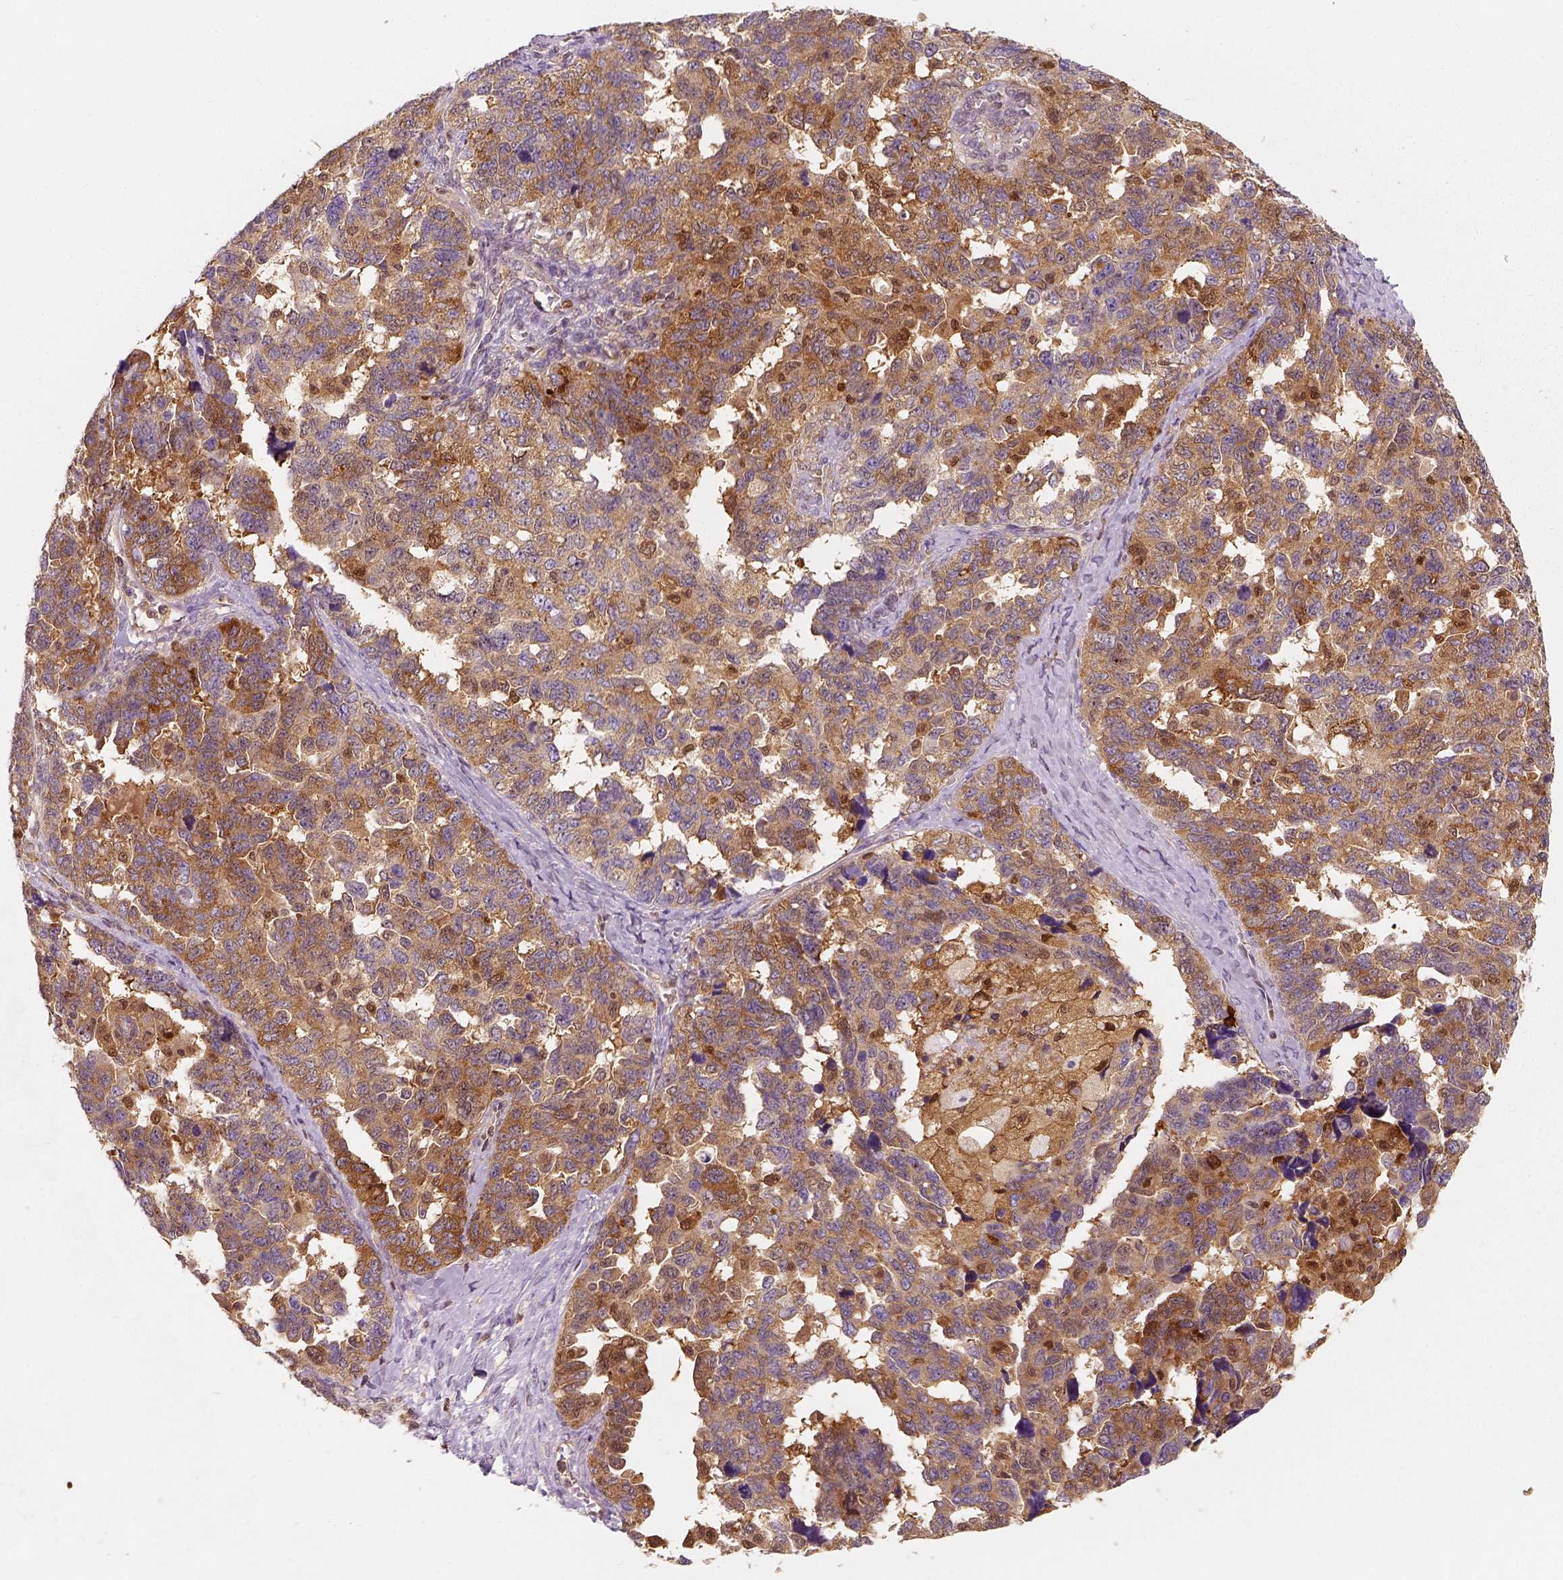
{"staining": {"intensity": "moderate", "quantity": ">75%", "location": "cytoplasmic/membranous"}, "tissue": "ovarian cancer", "cell_type": "Tumor cells", "image_type": "cancer", "snomed": [{"axis": "morphology", "description": "Cystadenocarcinoma, serous, NOS"}, {"axis": "topography", "description": "Ovary"}], "caption": "Protein staining exhibits moderate cytoplasmic/membranous expression in about >75% of tumor cells in ovarian cancer (serous cystadenocarcinoma).", "gene": "SQSTM1", "patient": {"sex": "female", "age": 69}}